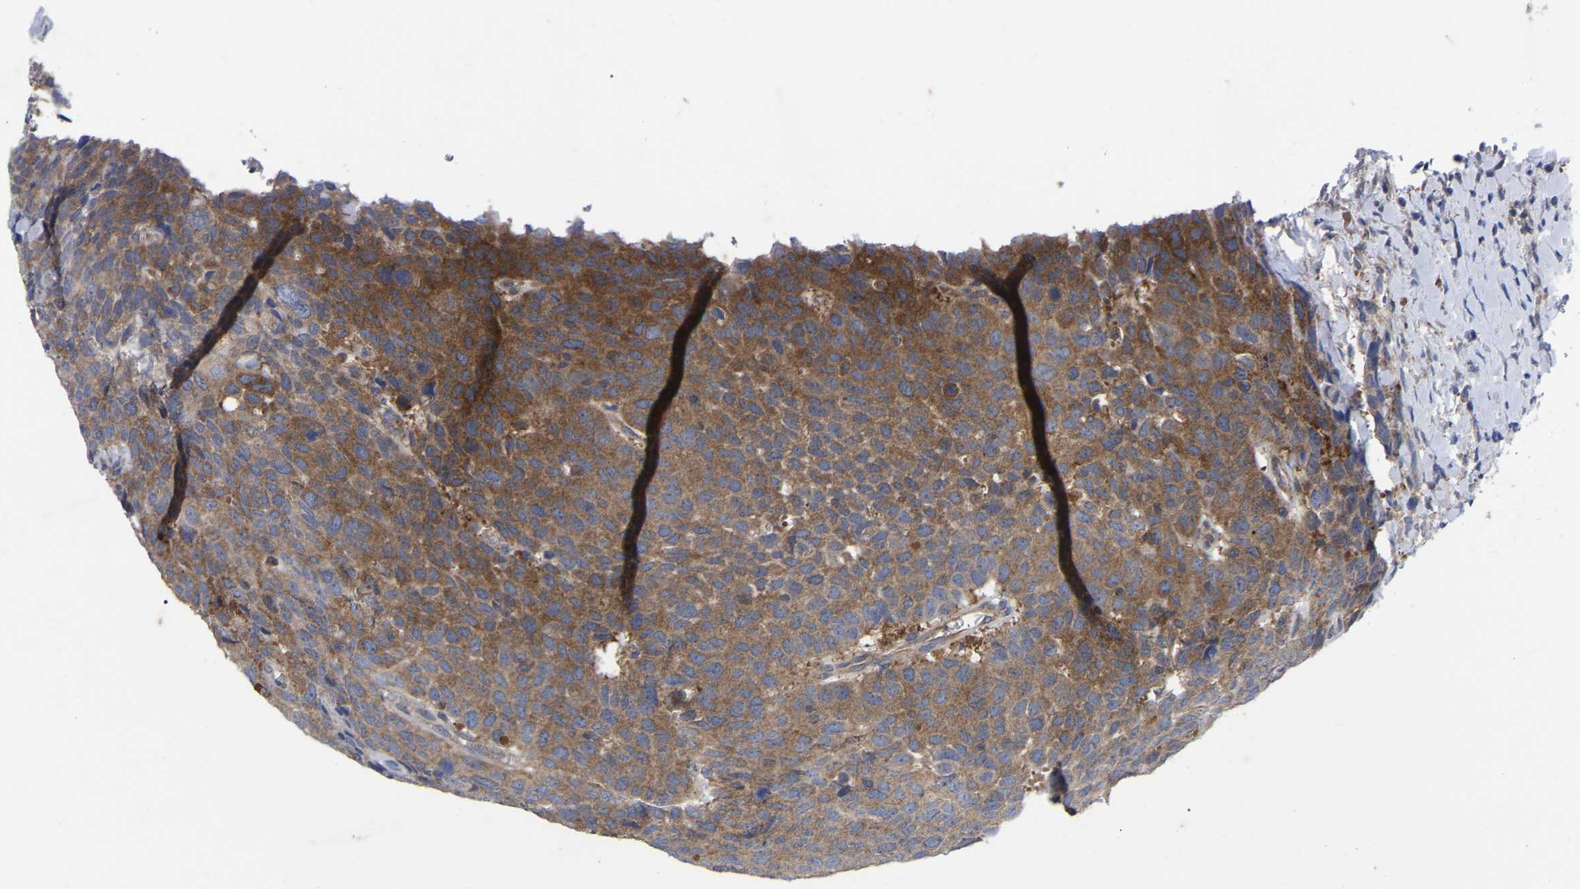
{"staining": {"intensity": "moderate", "quantity": ">75%", "location": "cytoplasmic/membranous"}, "tissue": "head and neck cancer", "cell_type": "Tumor cells", "image_type": "cancer", "snomed": [{"axis": "morphology", "description": "Squamous cell carcinoma, NOS"}, {"axis": "topography", "description": "Head-Neck"}], "caption": "Brown immunohistochemical staining in squamous cell carcinoma (head and neck) exhibits moderate cytoplasmic/membranous staining in about >75% of tumor cells. (Brightfield microscopy of DAB IHC at high magnification).", "gene": "TCP1", "patient": {"sex": "male", "age": 66}}